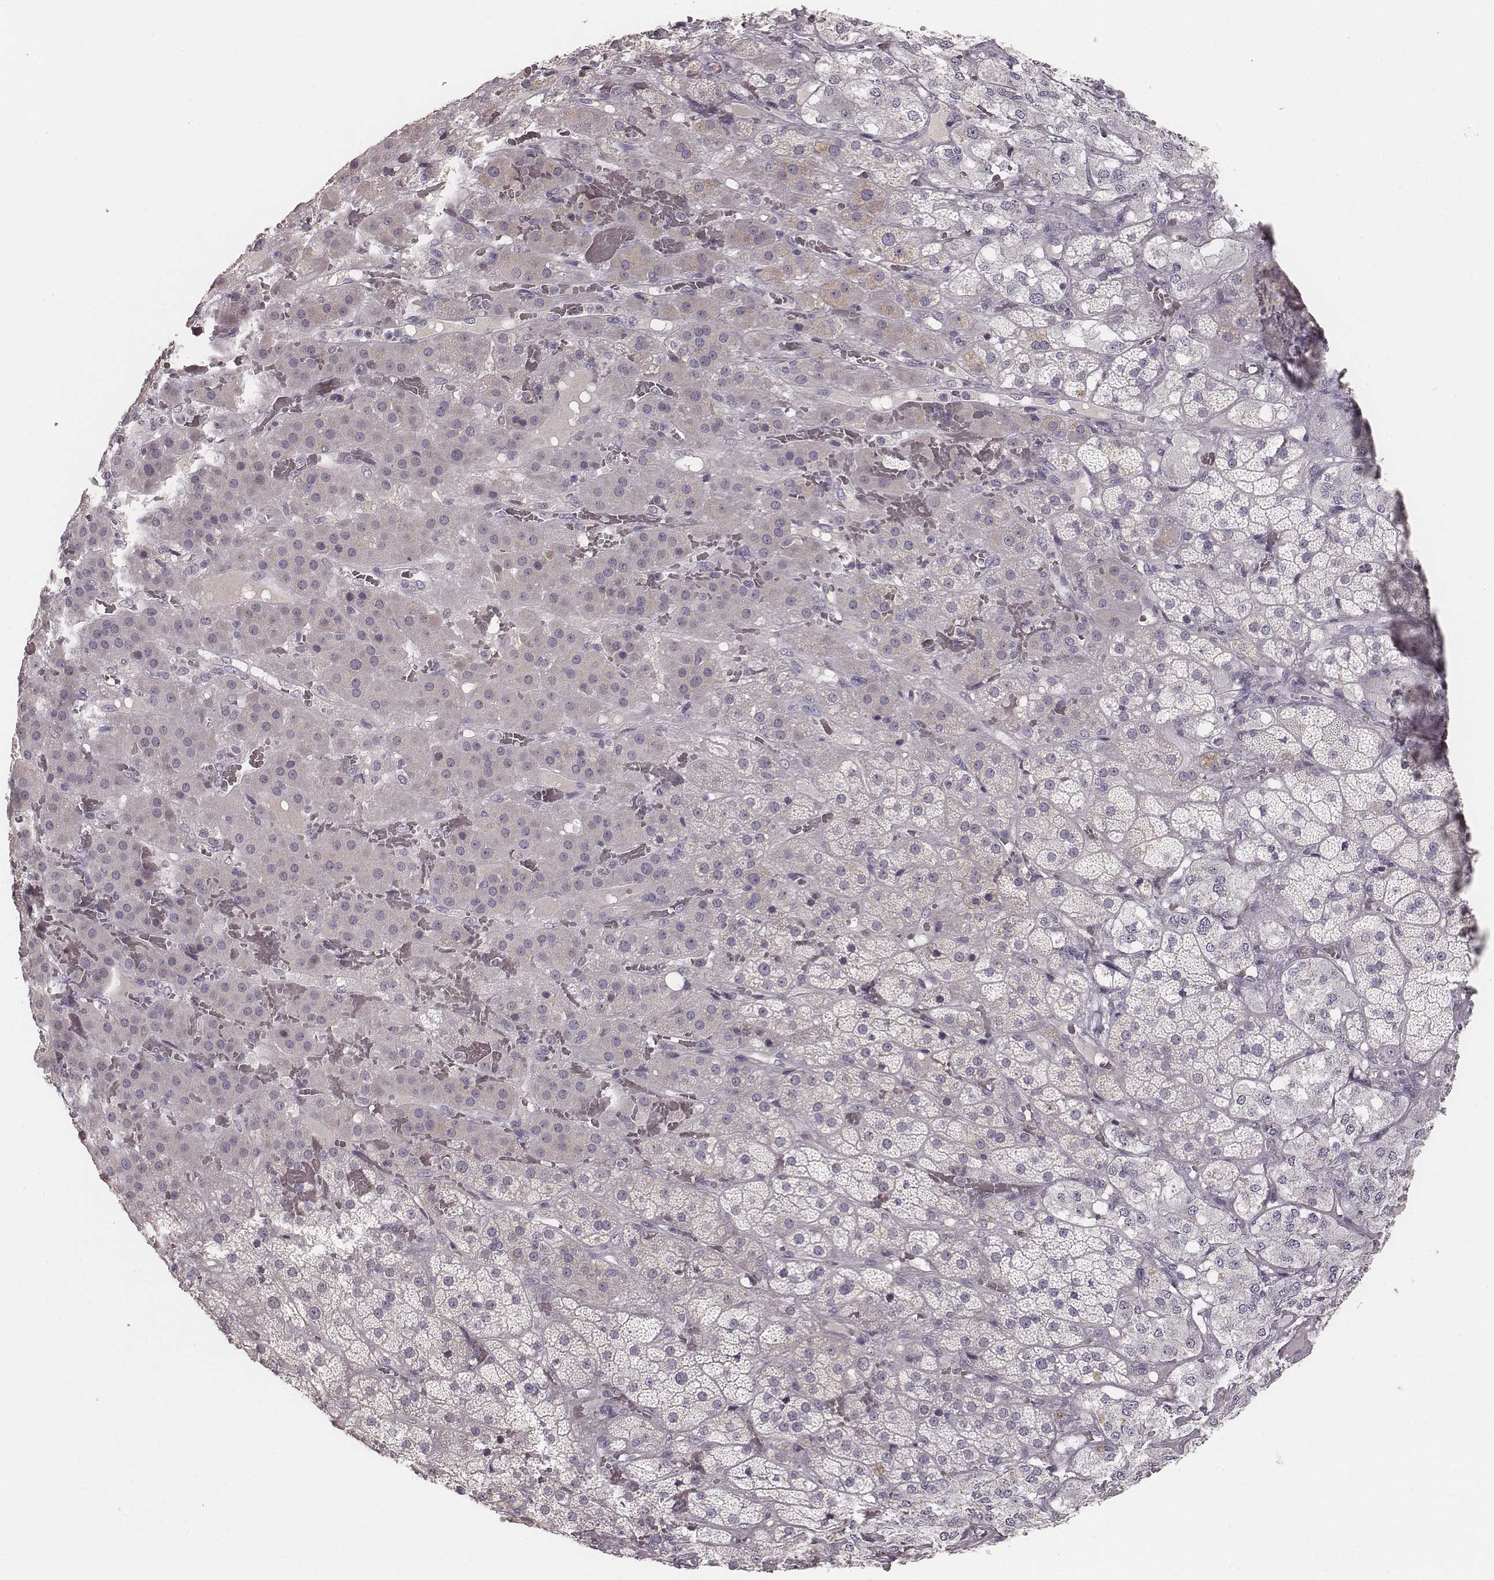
{"staining": {"intensity": "negative", "quantity": "none", "location": "none"}, "tissue": "adrenal gland", "cell_type": "Glandular cells", "image_type": "normal", "snomed": [{"axis": "morphology", "description": "Normal tissue, NOS"}, {"axis": "topography", "description": "Adrenal gland"}], "caption": "High power microscopy micrograph of an immunohistochemistry photomicrograph of normal adrenal gland, revealing no significant positivity in glandular cells.", "gene": "LY6K", "patient": {"sex": "male", "age": 57}}